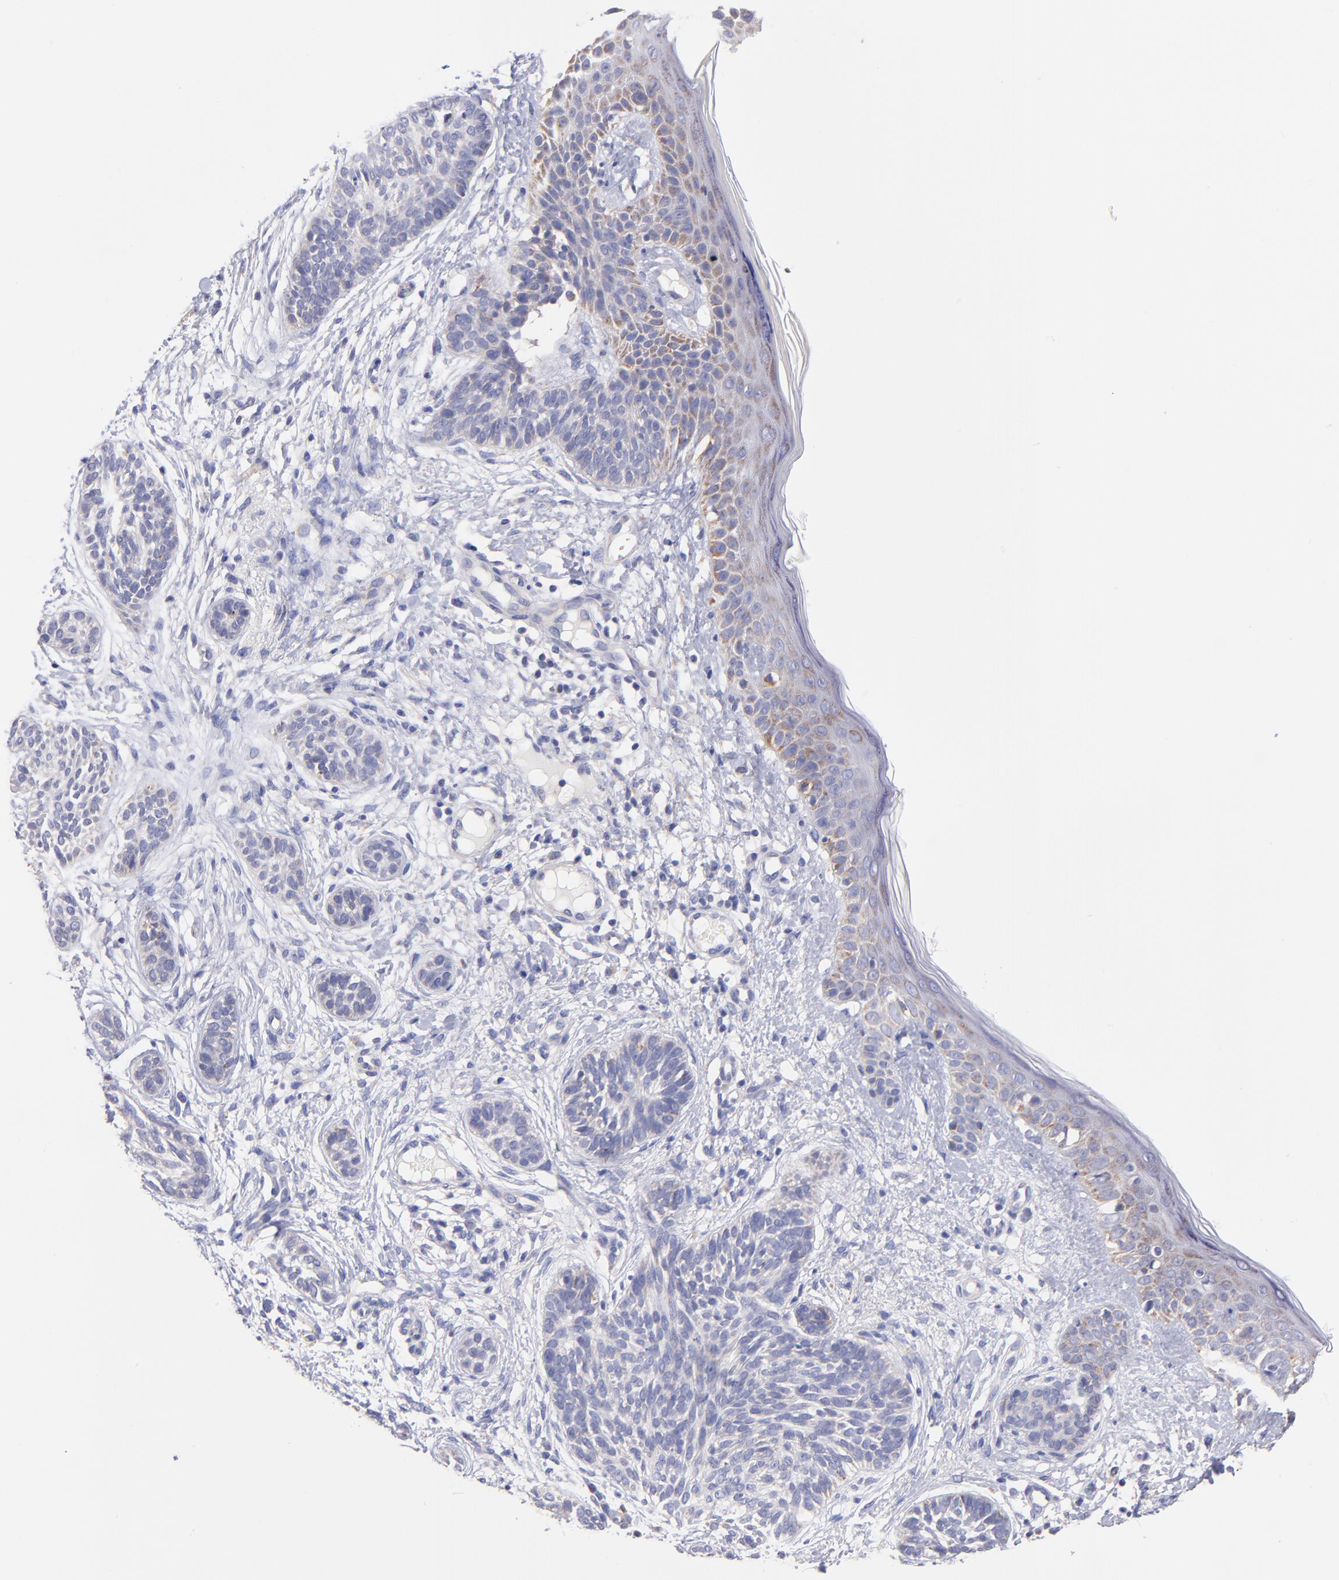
{"staining": {"intensity": "weak", "quantity": "<25%", "location": "cytoplasmic/membranous"}, "tissue": "skin cancer", "cell_type": "Tumor cells", "image_type": "cancer", "snomed": [{"axis": "morphology", "description": "Normal tissue, NOS"}, {"axis": "morphology", "description": "Basal cell carcinoma"}, {"axis": "topography", "description": "Skin"}], "caption": "An immunohistochemistry (IHC) image of skin basal cell carcinoma is shown. There is no staining in tumor cells of skin basal cell carcinoma.", "gene": "NDUFB7", "patient": {"sex": "male", "age": 63}}